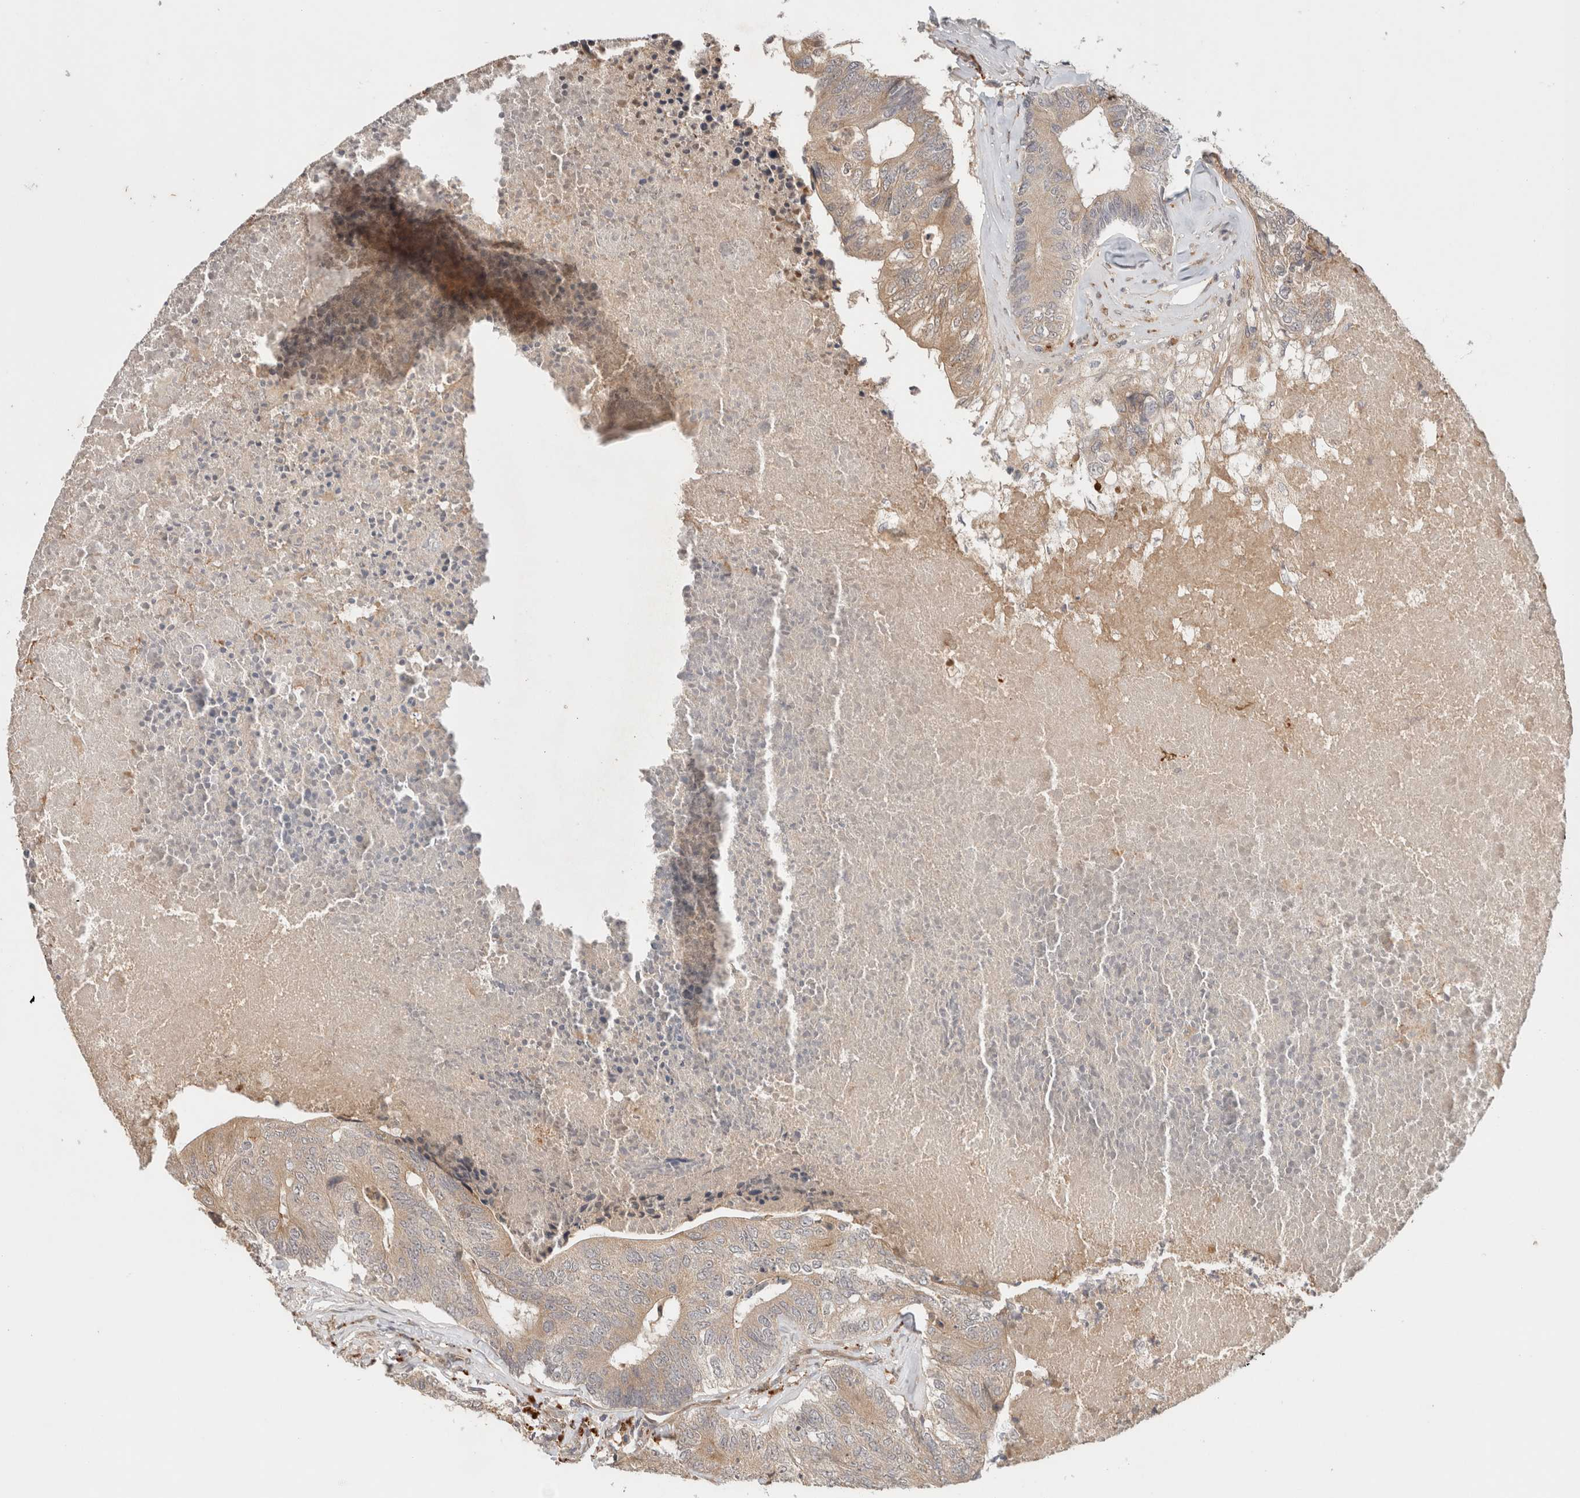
{"staining": {"intensity": "weak", "quantity": ">75%", "location": "cytoplasmic/membranous"}, "tissue": "colorectal cancer", "cell_type": "Tumor cells", "image_type": "cancer", "snomed": [{"axis": "morphology", "description": "Adenocarcinoma, NOS"}, {"axis": "topography", "description": "Colon"}], "caption": "Immunohistochemical staining of colorectal cancer (adenocarcinoma) demonstrates low levels of weak cytoplasmic/membranous staining in approximately >75% of tumor cells. The staining was performed using DAB (3,3'-diaminobenzidine) to visualize the protein expression in brown, while the nuclei were stained in blue with hematoxylin (Magnification: 20x).", "gene": "SGK1", "patient": {"sex": "female", "age": 67}}